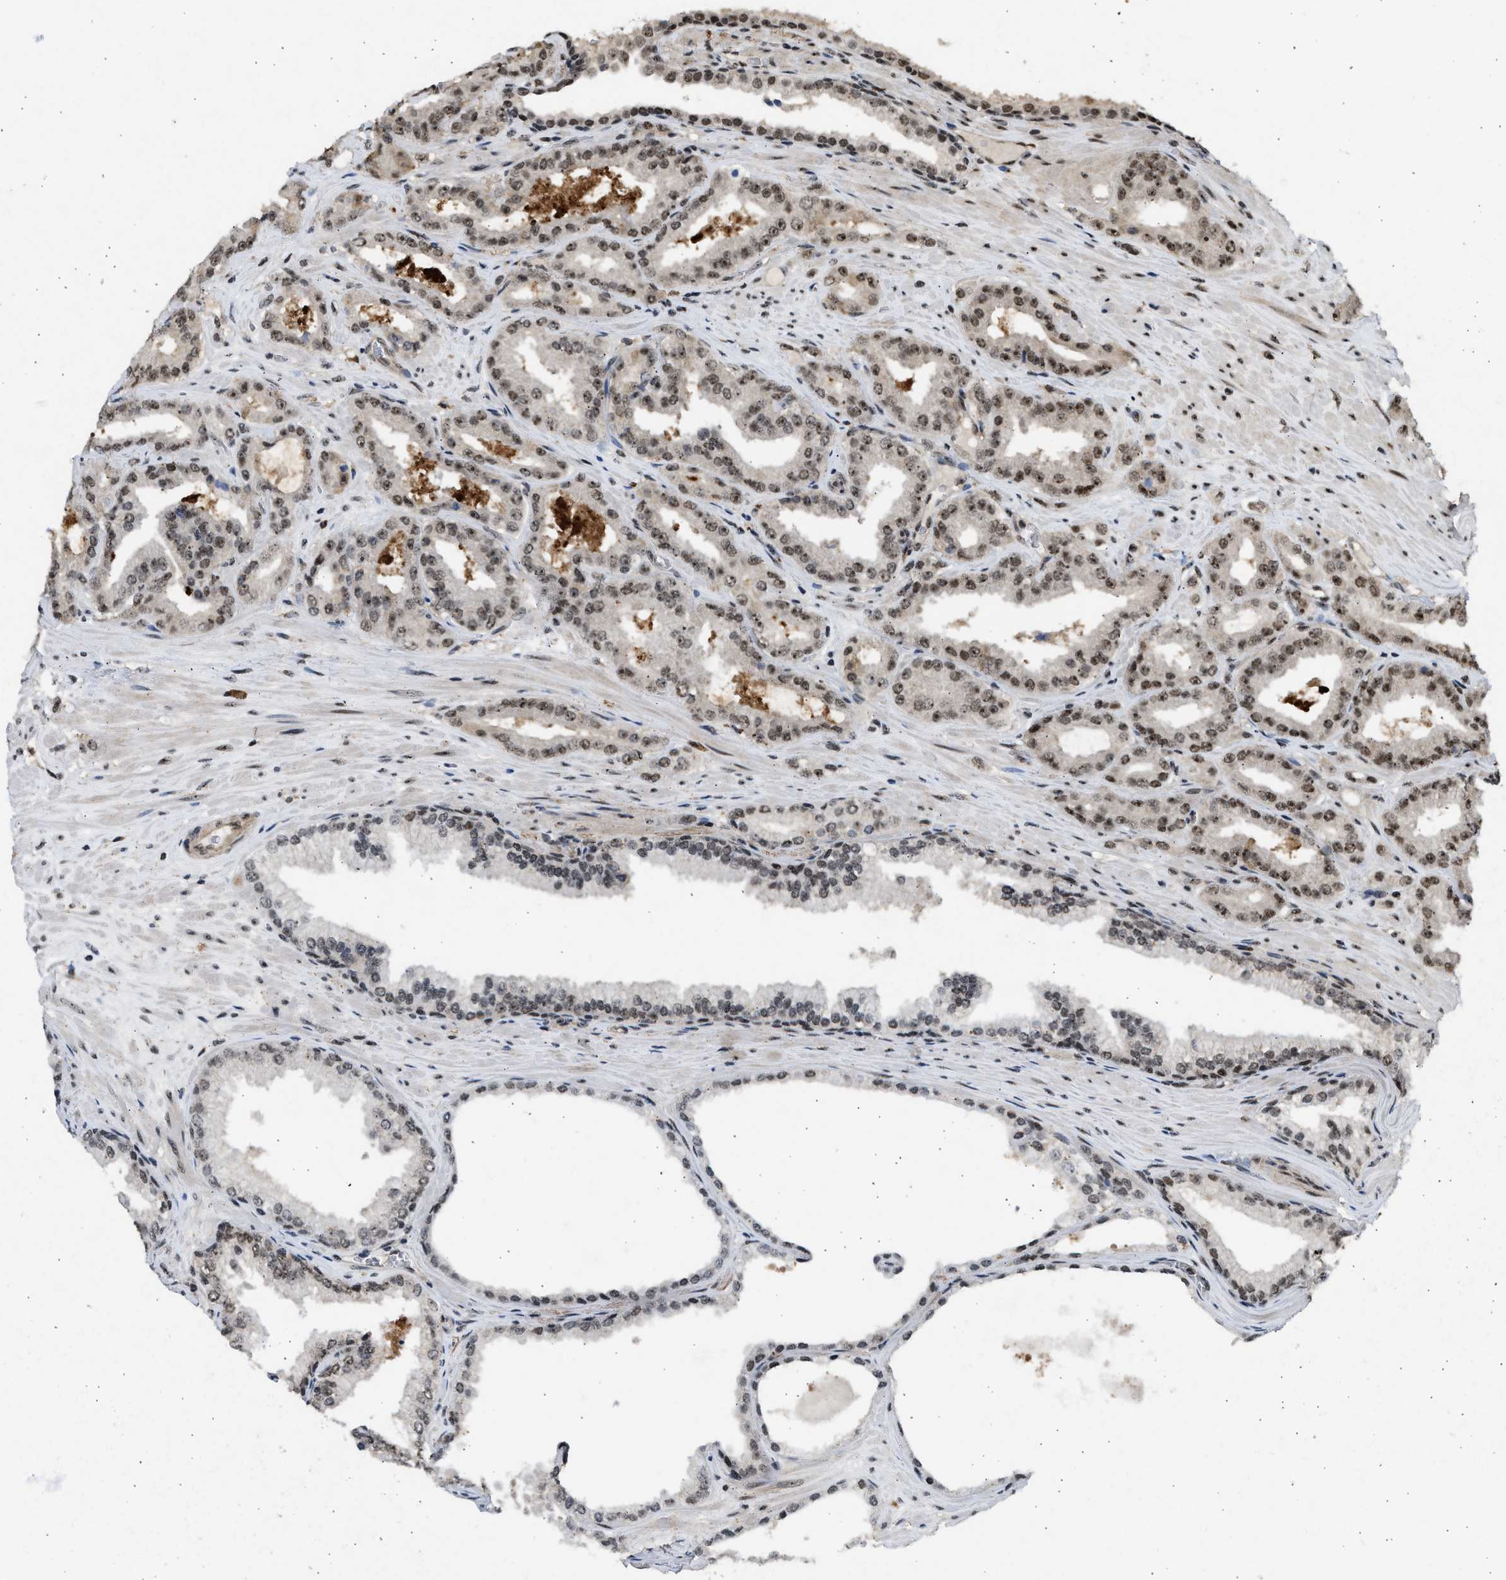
{"staining": {"intensity": "moderate", "quantity": ">75%", "location": "nuclear"}, "tissue": "prostate cancer", "cell_type": "Tumor cells", "image_type": "cancer", "snomed": [{"axis": "morphology", "description": "Adenocarcinoma, High grade"}, {"axis": "topography", "description": "Prostate"}], "caption": "Prostate cancer was stained to show a protein in brown. There is medium levels of moderate nuclear expression in approximately >75% of tumor cells. (Stains: DAB (3,3'-diaminobenzidine) in brown, nuclei in blue, Microscopy: brightfield microscopy at high magnification).", "gene": "TFDP2", "patient": {"sex": "male", "age": 71}}